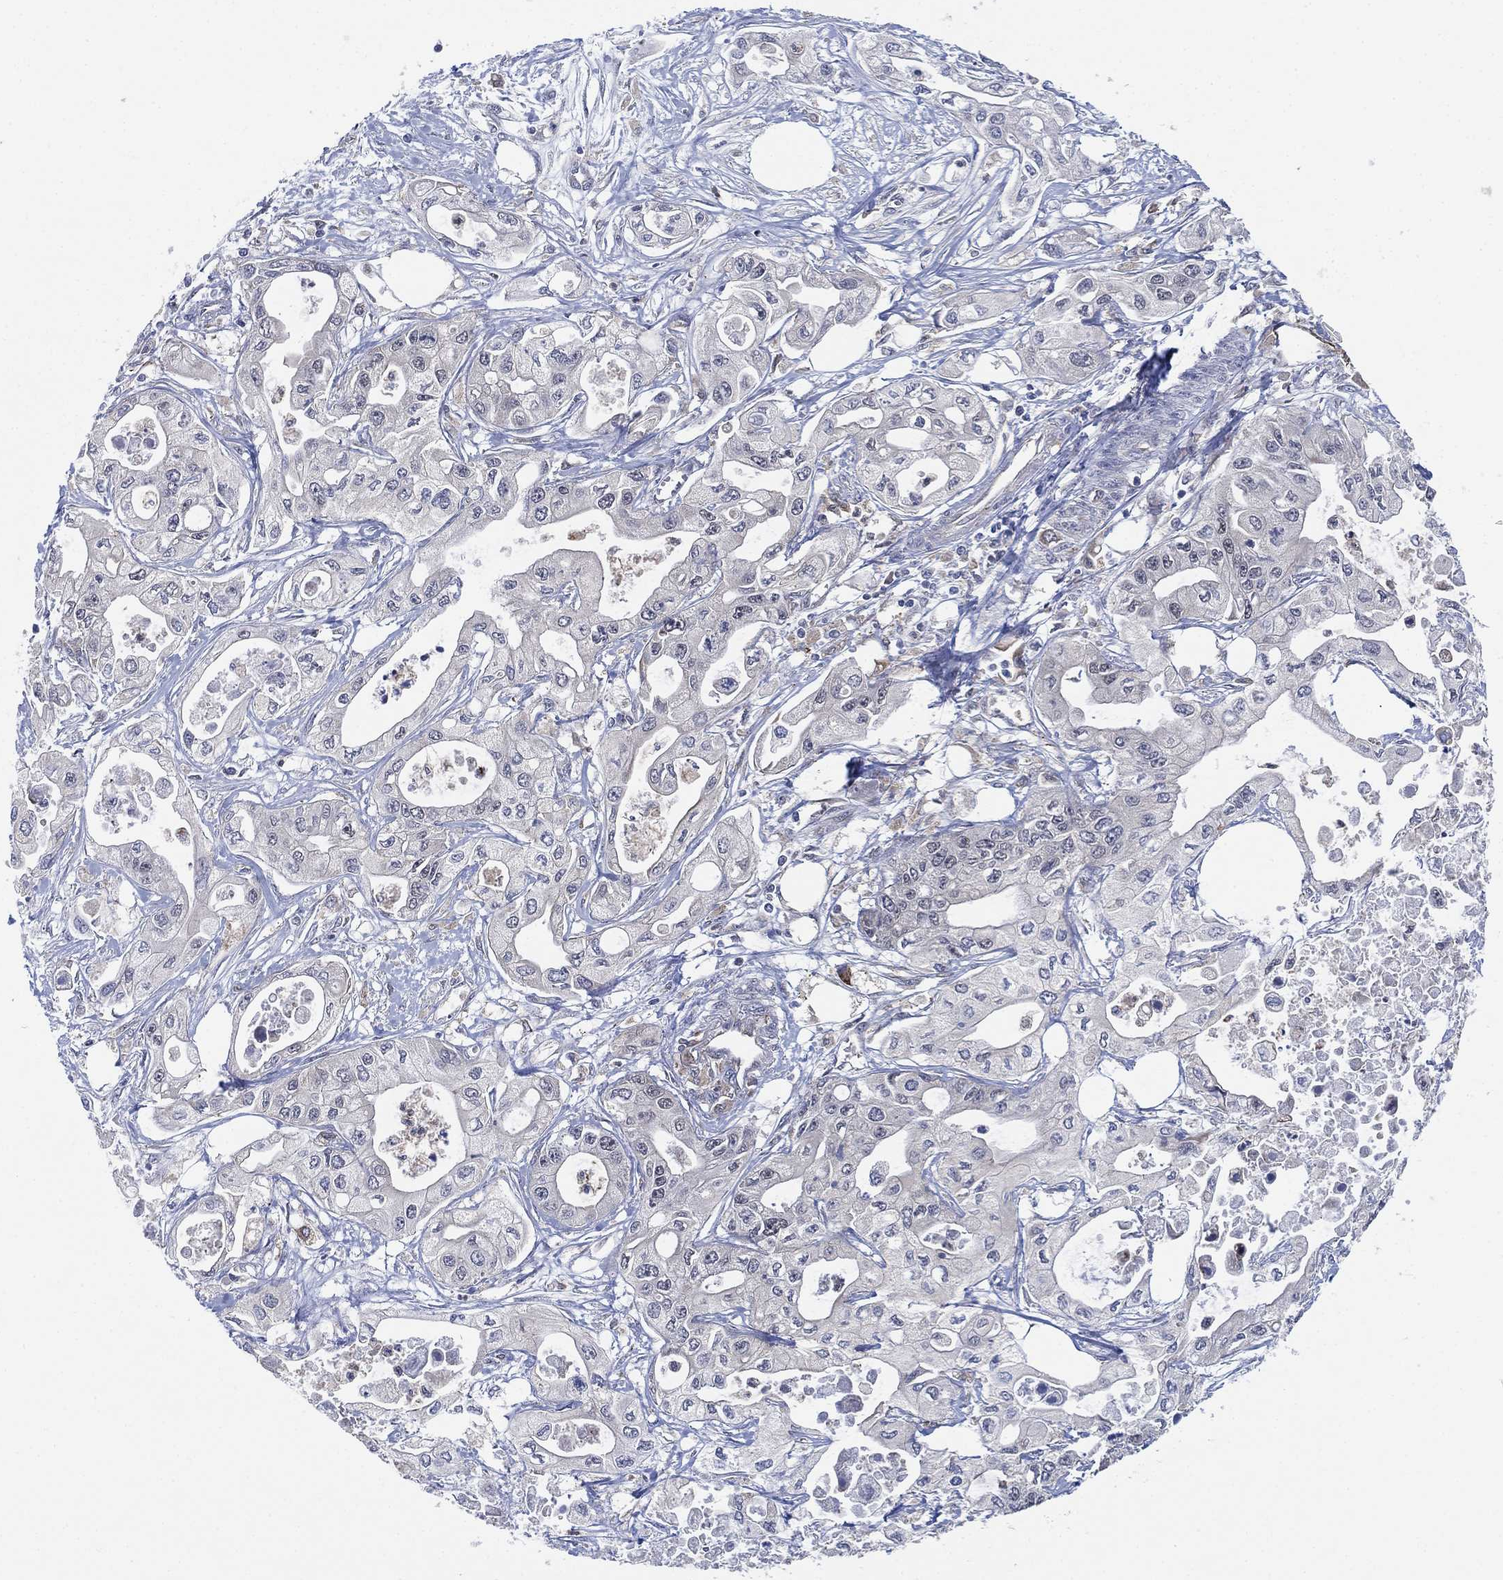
{"staining": {"intensity": "negative", "quantity": "none", "location": "none"}, "tissue": "pancreatic cancer", "cell_type": "Tumor cells", "image_type": "cancer", "snomed": [{"axis": "morphology", "description": "Adenocarcinoma, NOS"}, {"axis": "topography", "description": "Pancreas"}], "caption": "This is a micrograph of IHC staining of pancreatic adenocarcinoma, which shows no expression in tumor cells. Brightfield microscopy of immunohistochemistry stained with DAB (brown) and hematoxylin (blue), captured at high magnification.", "gene": "FES", "patient": {"sex": "male", "age": 70}}